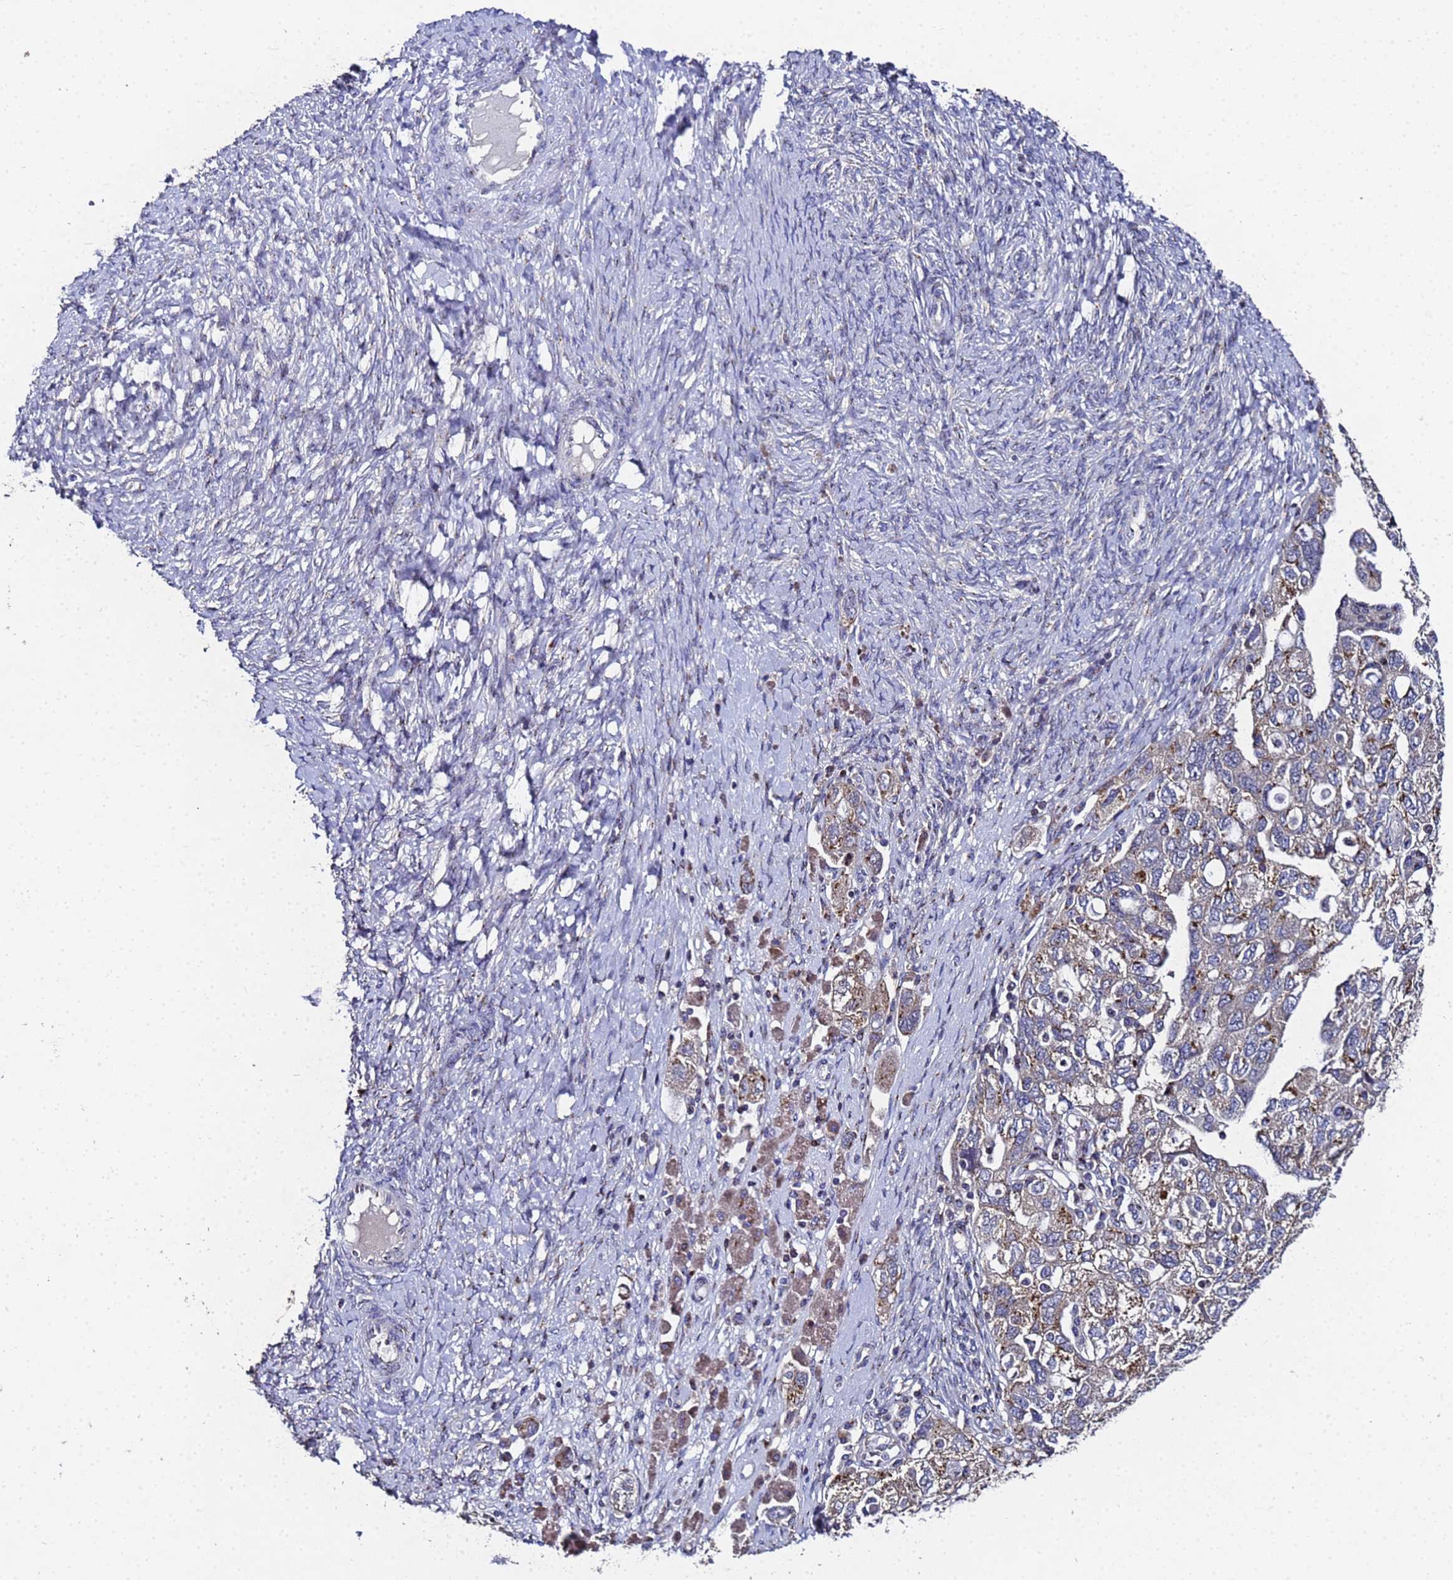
{"staining": {"intensity": "weak", "quantity": "25%-75%", "location": "cytoplasmic/membranous"}, "tissue": "ovarian cancer", "cell_type": "Tumor cells", "image_type": "cancer", "snomed": [{"axis": "morphology", "description": "Carcinoma, NOS"}, {"axis": "morphology", "description": "Cystadenocarcinoma, serous, NOS"}, {"axis": "topography", "description": "Ovary"}], "caption": "A low amount of weak cytoplasmic/membranous staining is appreciated in about 25%-75% of tumor cells in ovarian serous cystadenocarcinoma tissue. The staining was performed using DAB (3,3'-diaminobenzidine) to visualize the protein expression in brown, while the nuclei were stained in blue with hematoxylin (Magnification: 20x).", "gene": "NSUN6", "patient": {"sex": "female", "age": 69}}